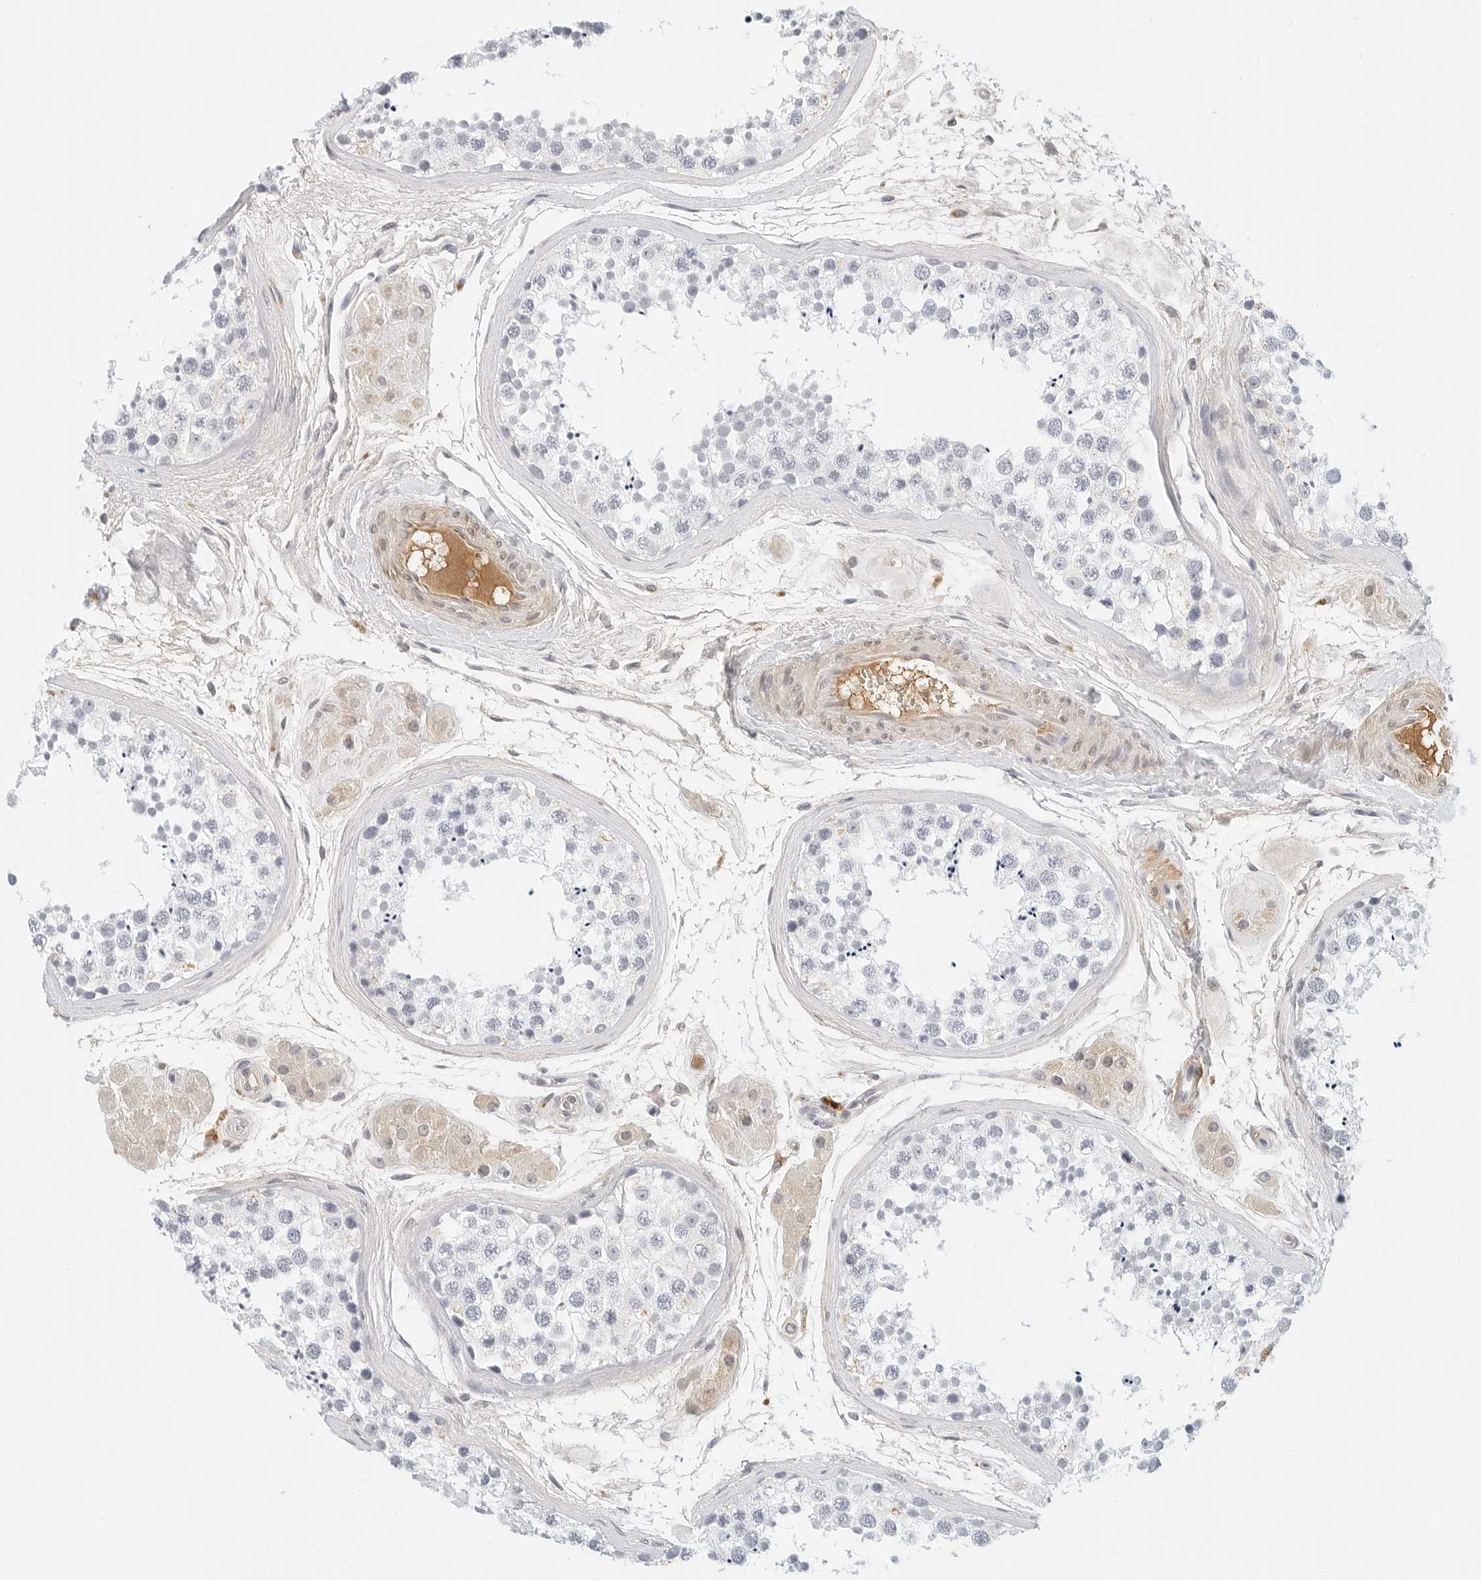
{"staining": {"intensity": "negative", "quantity": "none", "location": "none"}, "tissue": "testis", "cell_type": "Cells in seminiferous ducts", "image_type": "normal", "snomed": [{"axis": "morphology", "description": "Normal tissue, NOS"}, {"axis": "topography", "description": "Testis"}], "caption": "This is an IHC histopathology image of benign testis. There is no staining in cells in seminiferous ducts.", "gene": "PKDCC", "patient": {"sex": "male", "age": 56}}